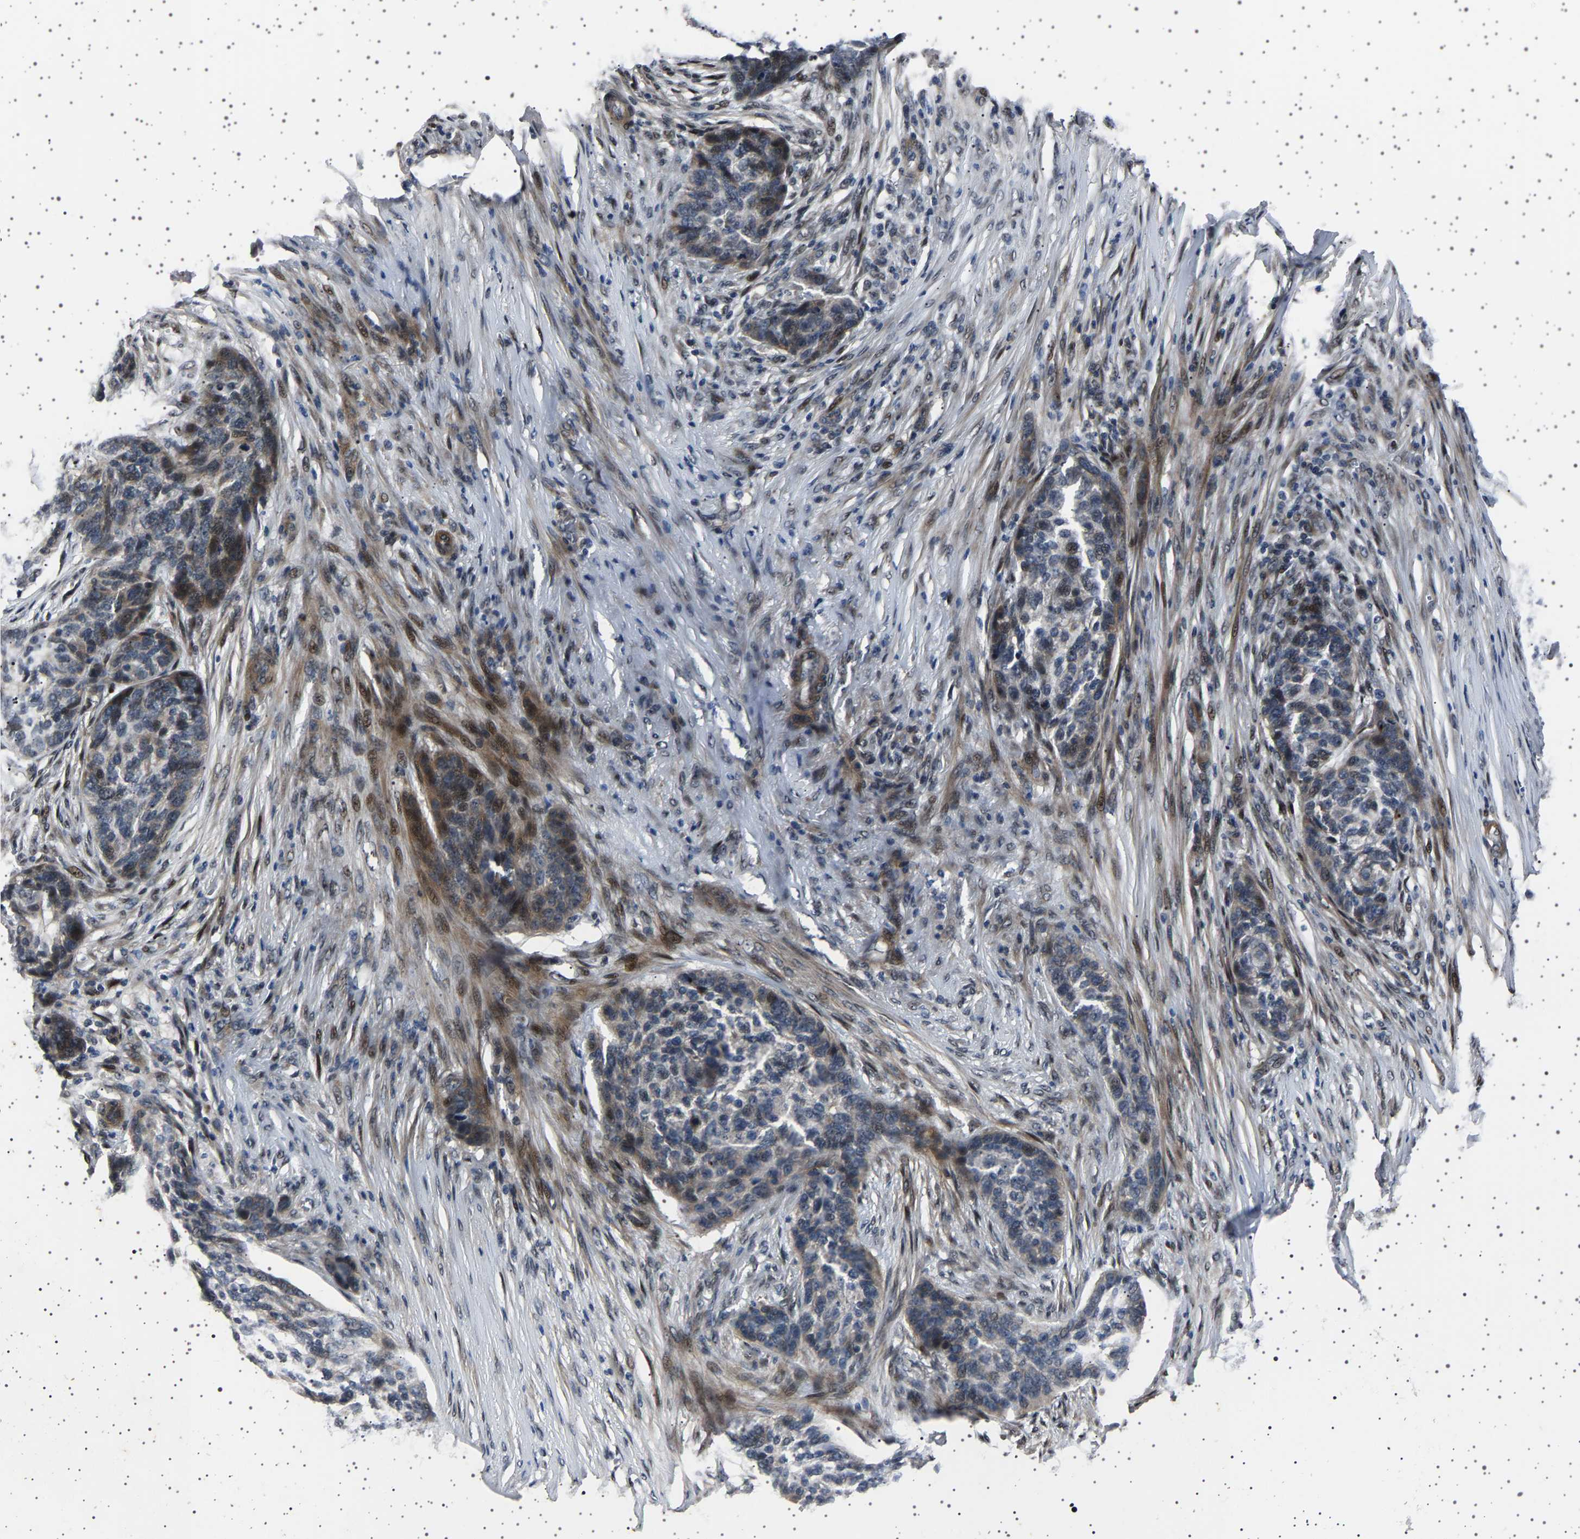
{"staining": {"intensity": "weak", "quantity": "<25%", "location": "nuclear"}, "tissue": "skin cancer", "cell_type": "Tumor cells", "image_type": "cancer", "snomed": [{"axis": "morphology", "description": "Basal cell carcinoma"}, {"axis": "topography", "description": "Skin"}], "caption": "This is an immunohistochemistry micrograph of basal cell carcinoma (skin). There is no expression in tumor cells.", "gene": "PAK5", "patient": {"sex": "male", "age": 85}}